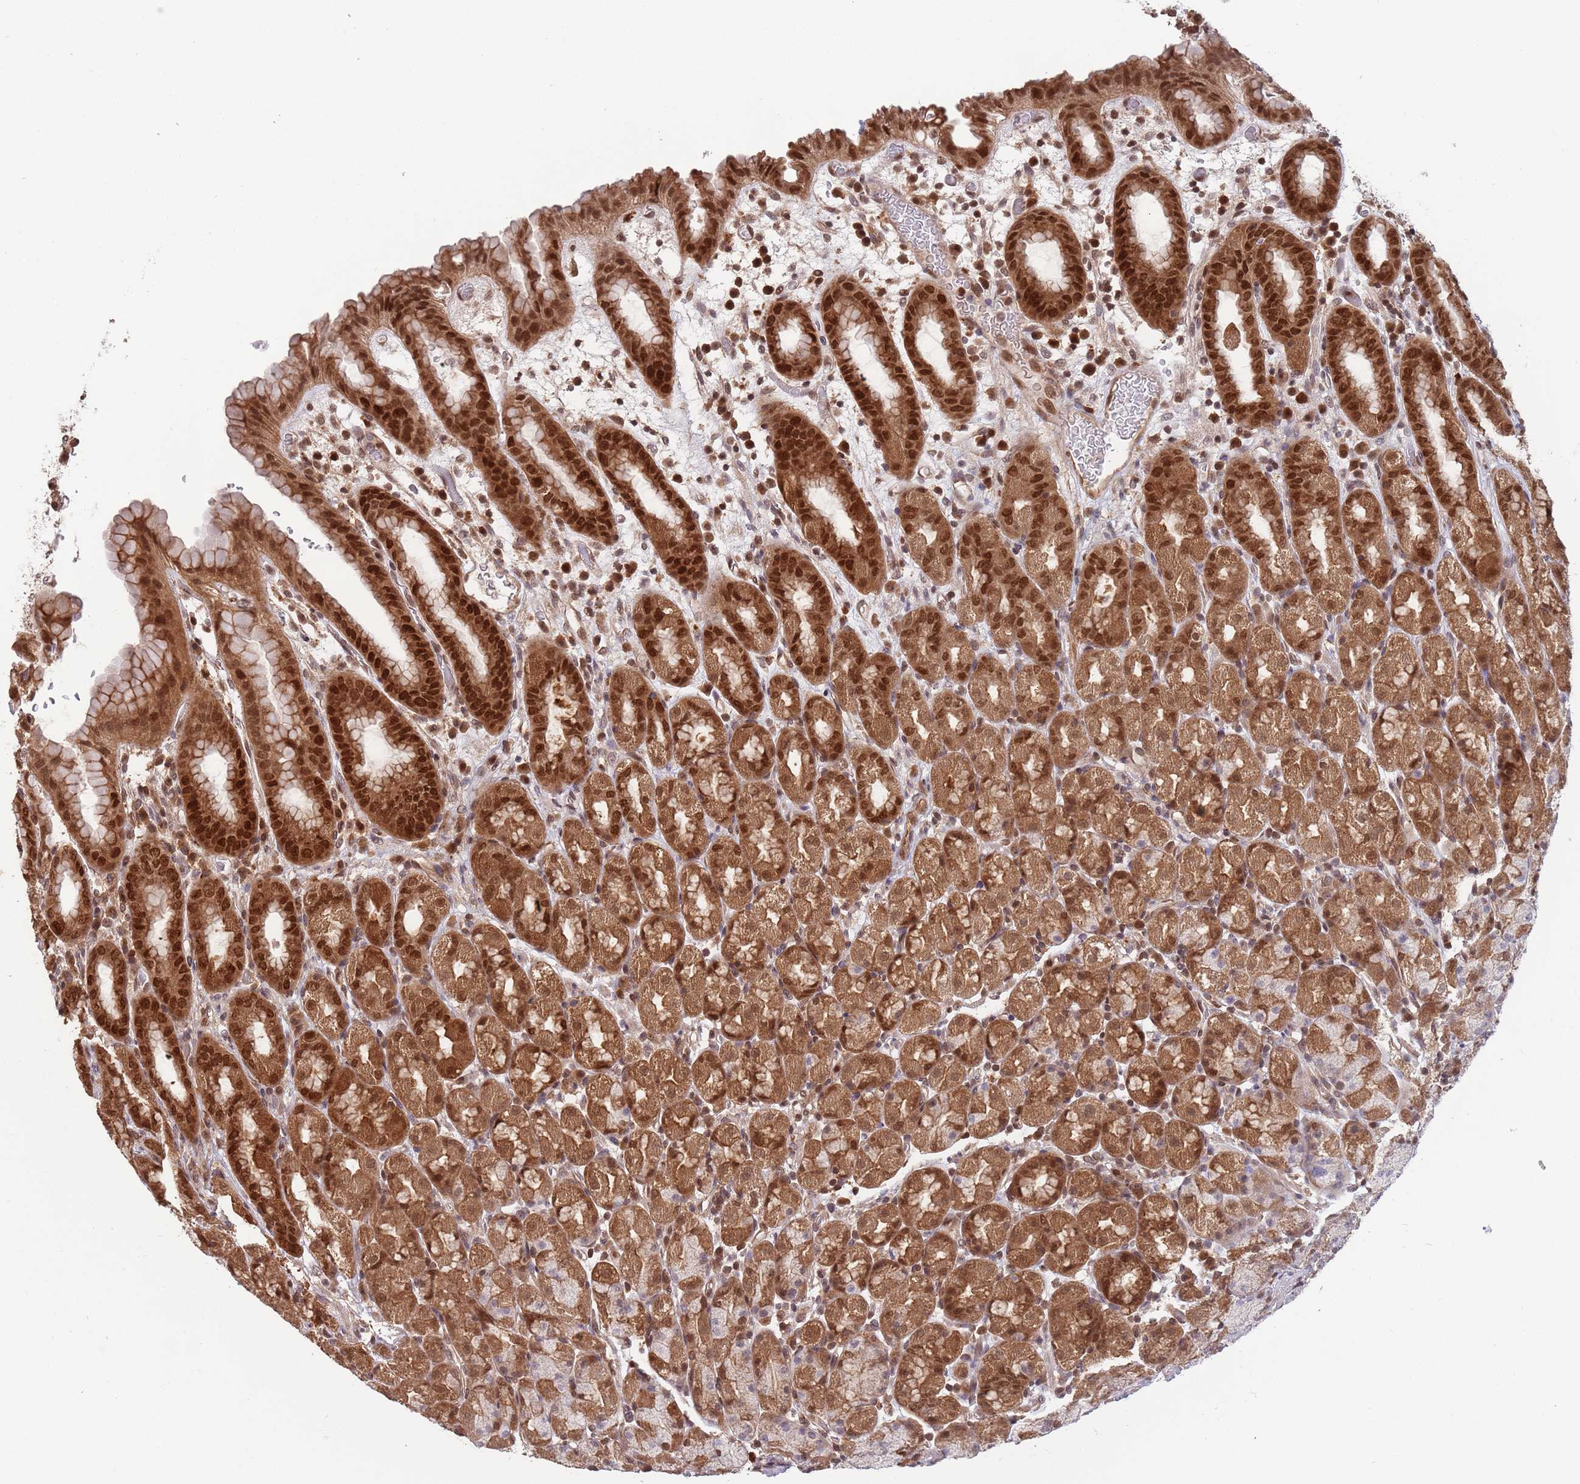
{"staining": {"intensity": "strong", "quantity": ">75%", "location": "cytoplasmic/membranous,nuclear"}, "tissue": "stomach", "cell_type": "Glandular cells", "image_type": "normal", "snomed": [{"axis": "morphology", "description": "Normal tissue, NOS"}, {"axis": "topography", "description": "Stomach, upper"}, {"axis": "topography", "description": "Stomach, lower"}, {"axis": "topography", "description": "Small intestine"}], "caption": "Immunohistochemistry (IHC) (DAB (3,3'-diaminobenzidine)) staining of benign stomach reveals strong cytoplasmic/membranous,nuclear protein expression in approximately >75% of glandular cells. (Stains: DAB in brown, nuclei in blue, Microscopy: brightfield microscopy at high magnification).", "gene": "SALL1", "patient": {"sex": "male", "age": 68}}